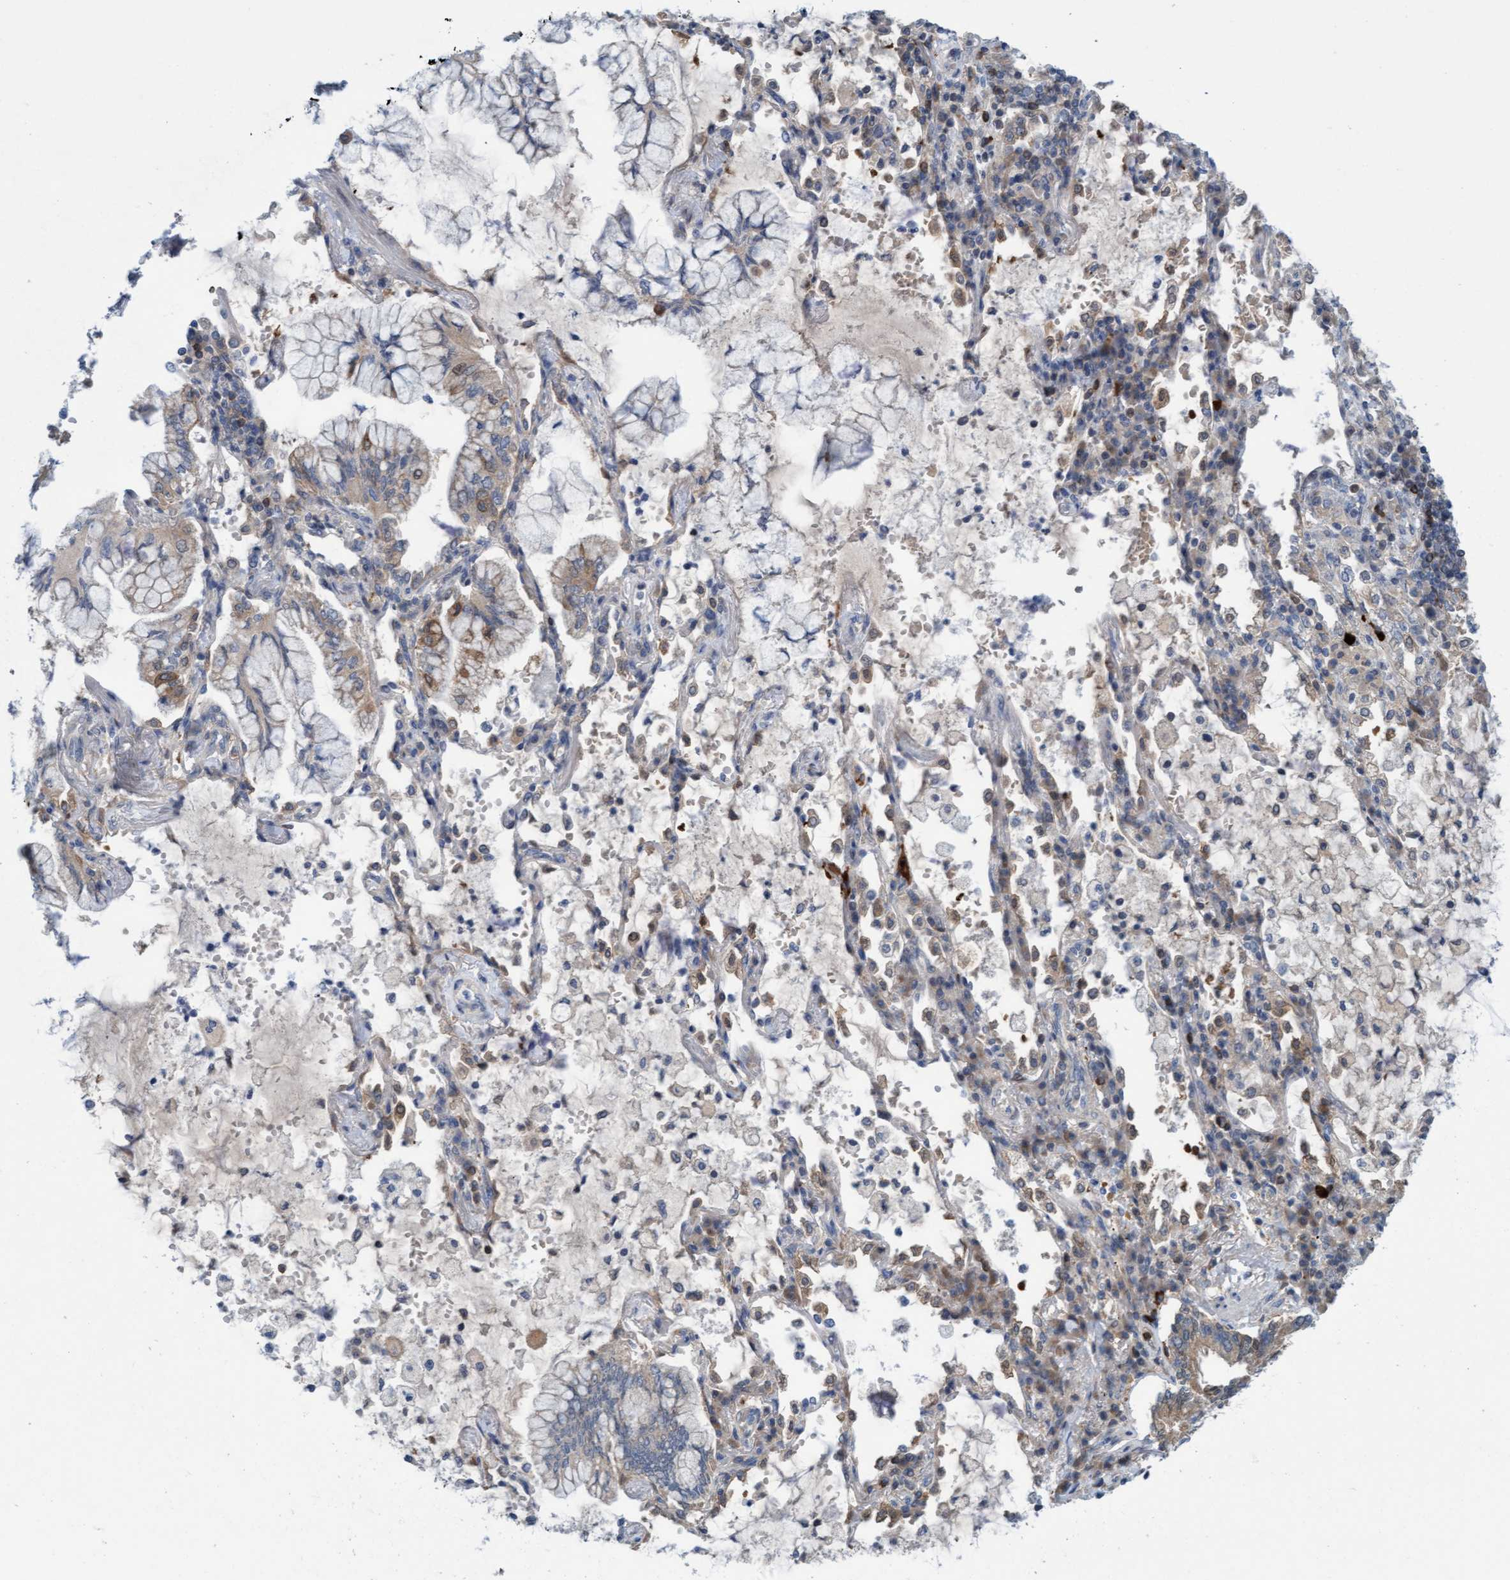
{"staining": {"intensity": "negative", "quantity": "none", "location": "none"}, "tissue": "lung cancer", "cell_type": "Tumor cells", "image_type": "cancer", "snomed": [{"axis": "morphology", "description": "Adenocarcinoma, NOS"}, {"axis": "topography", "description": "Lung"}], "caption": "High magnification brightfield microscopy of adenocarcinoma (lung) stained with DAB (3,3'-diaminobenzidine) (brown) and counterstained with hematoxylin (blue): tumor cells show no significant expression.", "gene": "KLHL25", "patient": {"sex": "female", "age": 70}}